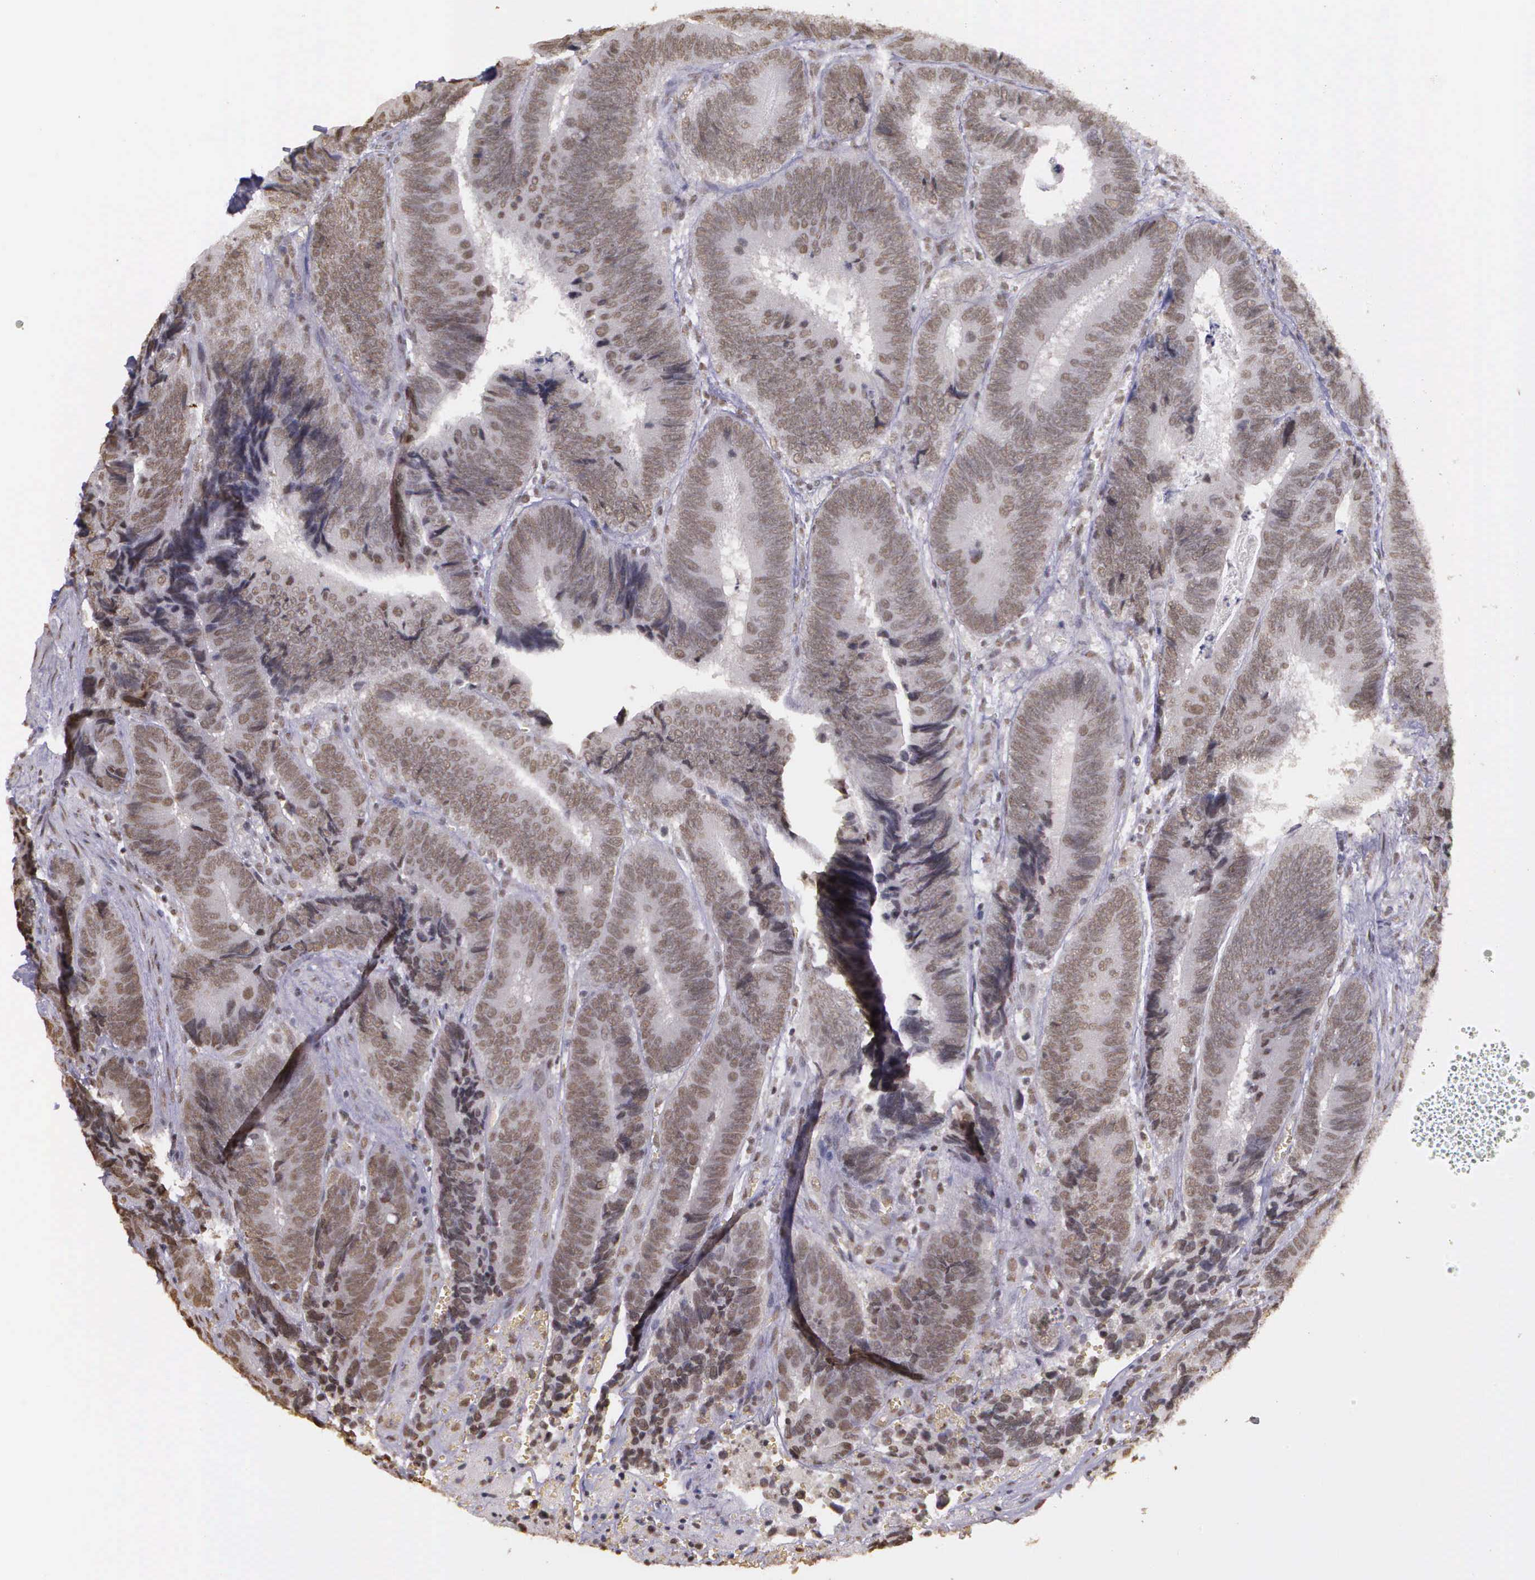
{"staining": {"intensity": "weak", "quantity": ">75%", "location": "nuclear"}, "tissue": "colorectal cancer", "cell_type": "Tumor cells", "image_type": "cancer", "snomed": [{"axis": "morphology", "description": "Adenocarcinoma, NOS"}, {"axis": "topography", "description": "Colon"}], "caption": "High-magnification brightfield microscopy of colorectal cancer (adenocarcinoma) stained with DAB (3,3'-diaminobenzidine) (brown) and counterstained with hematoxylin (blue). tumor cells exhibit weak nuclear staining is appreciated in approximately>75% of cells. The staining was performed using DAB (3,3'-diaminobenzidine), with brown indicating positive protein expression. Nuclei are stained blue with hematoxylin.", "gene": "ARMCX5", "patient": {"sex": "male", "age": 72}}